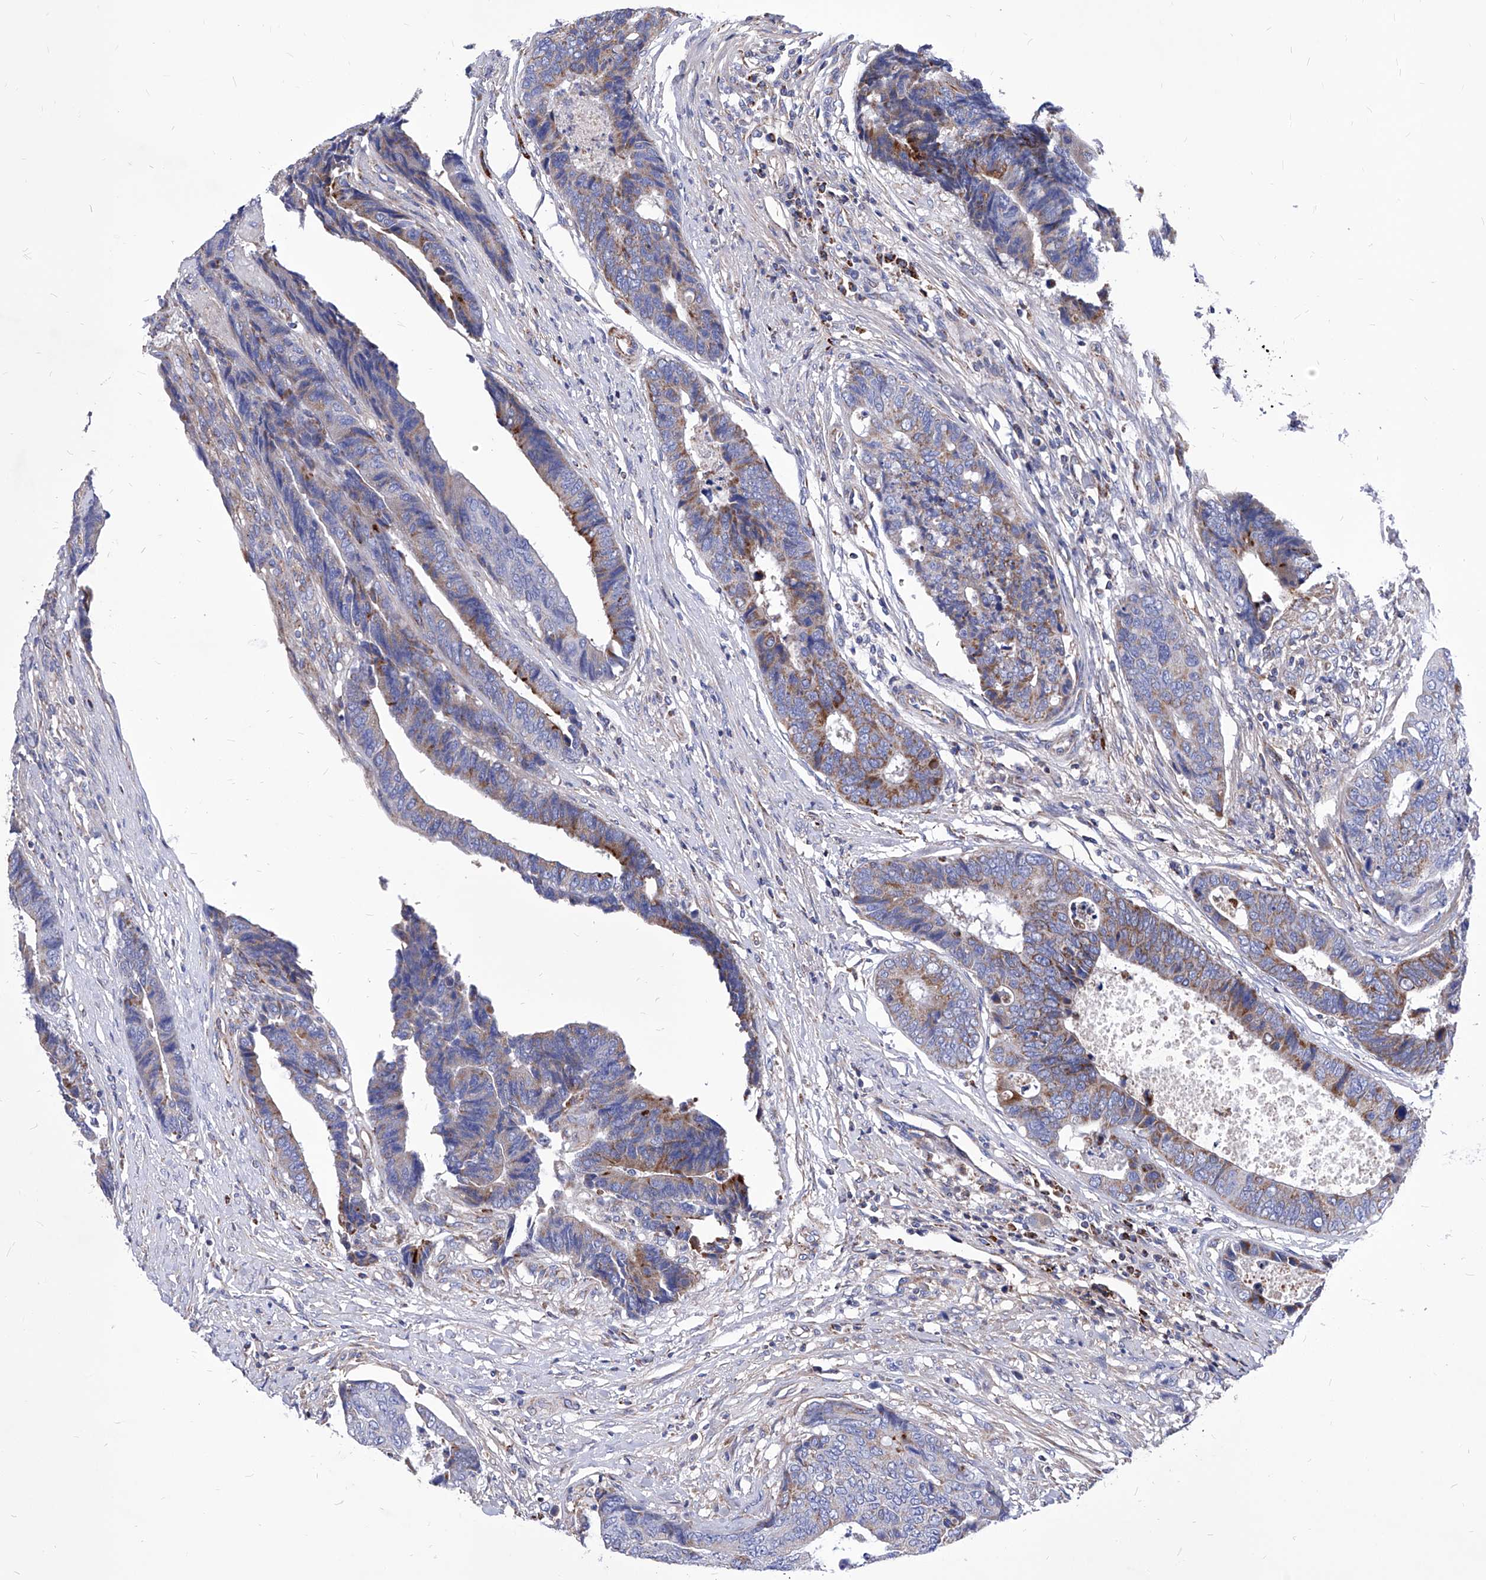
{"staining": {"intensity": "moderate", "quantity": "25%-75%", "location": "cytoplasmic/membranous"}, "tissue": "colorectal cancer", "cell_type": "Tumor cells", "image_type": "cancer", "snomed": [{"axis": "morphology", "description": "Adenocarcinoma, NOS"}, {"axis": "topography", "description": "Rectum"}], "caption": "The immunohistochemical stain shows moderate cytoplasmic/membranous expression in tumor cells of colorectal cancer (adenocarcinoma) tissue.", "gene": "HRNR", "patient": {"sex": "male", "age": 84}}